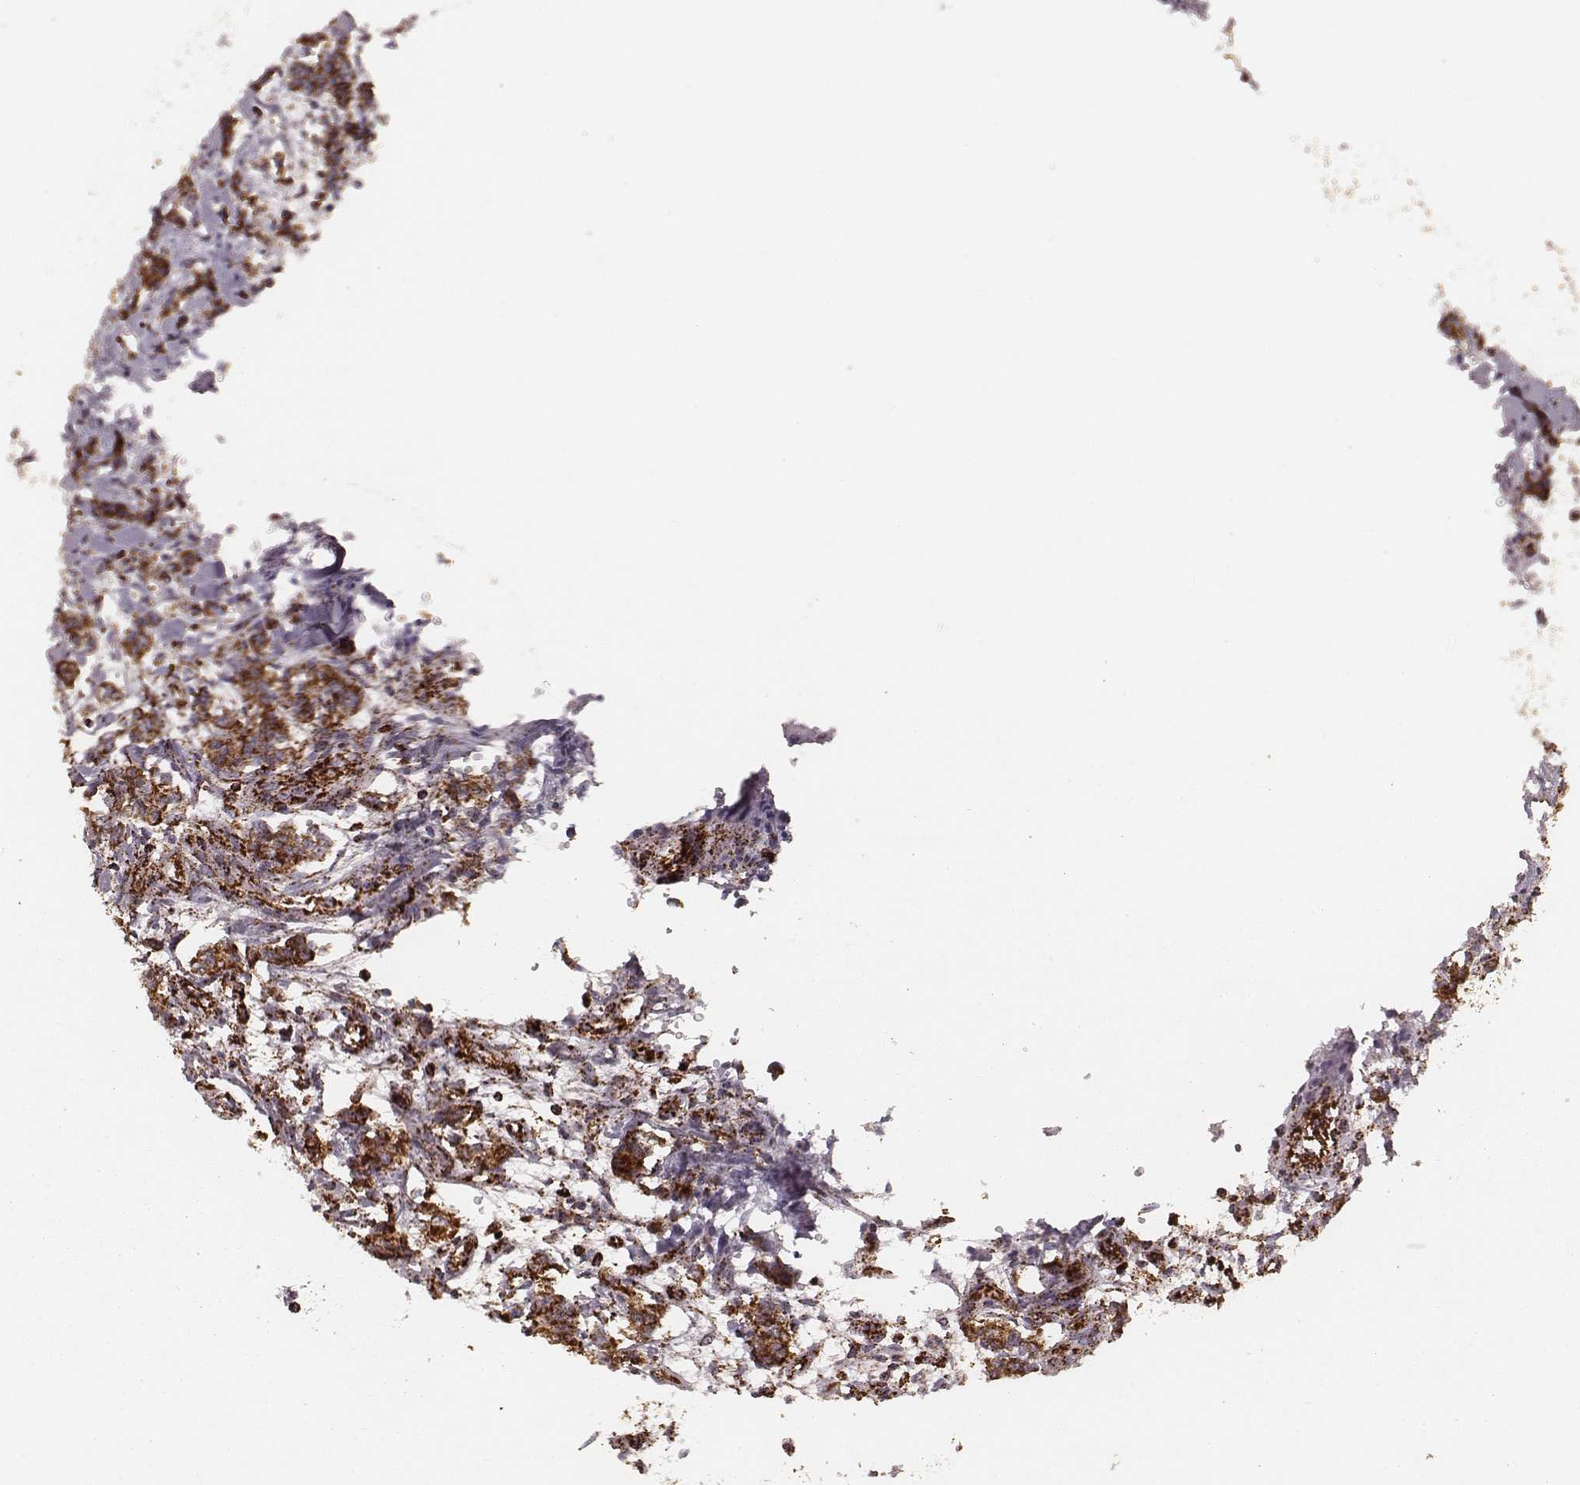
{"staining": {"intensity": "strong", "quantity": ">75%", "location": "cytoplasmic/membranous"}, "tissue": "carcinoid", "cell_type": "Tumor cells", "image_type": "cancer", "snomed": [{"axis": "morphology", "description": "Carcinoid, malignant, NOS"}, {"axis": "topography", "description": "Kidney"}], "caption": "Protein expression analysis of human carcinoid reveals strong cytoplasmic/membranous expression in about >75% of tumor cells. Immunohistochemistry (ihc) stains the protein of interest in brown and the nuclei are stained blue.", "gene": "CS", "patient": {"sex": "female", "age": 41}}